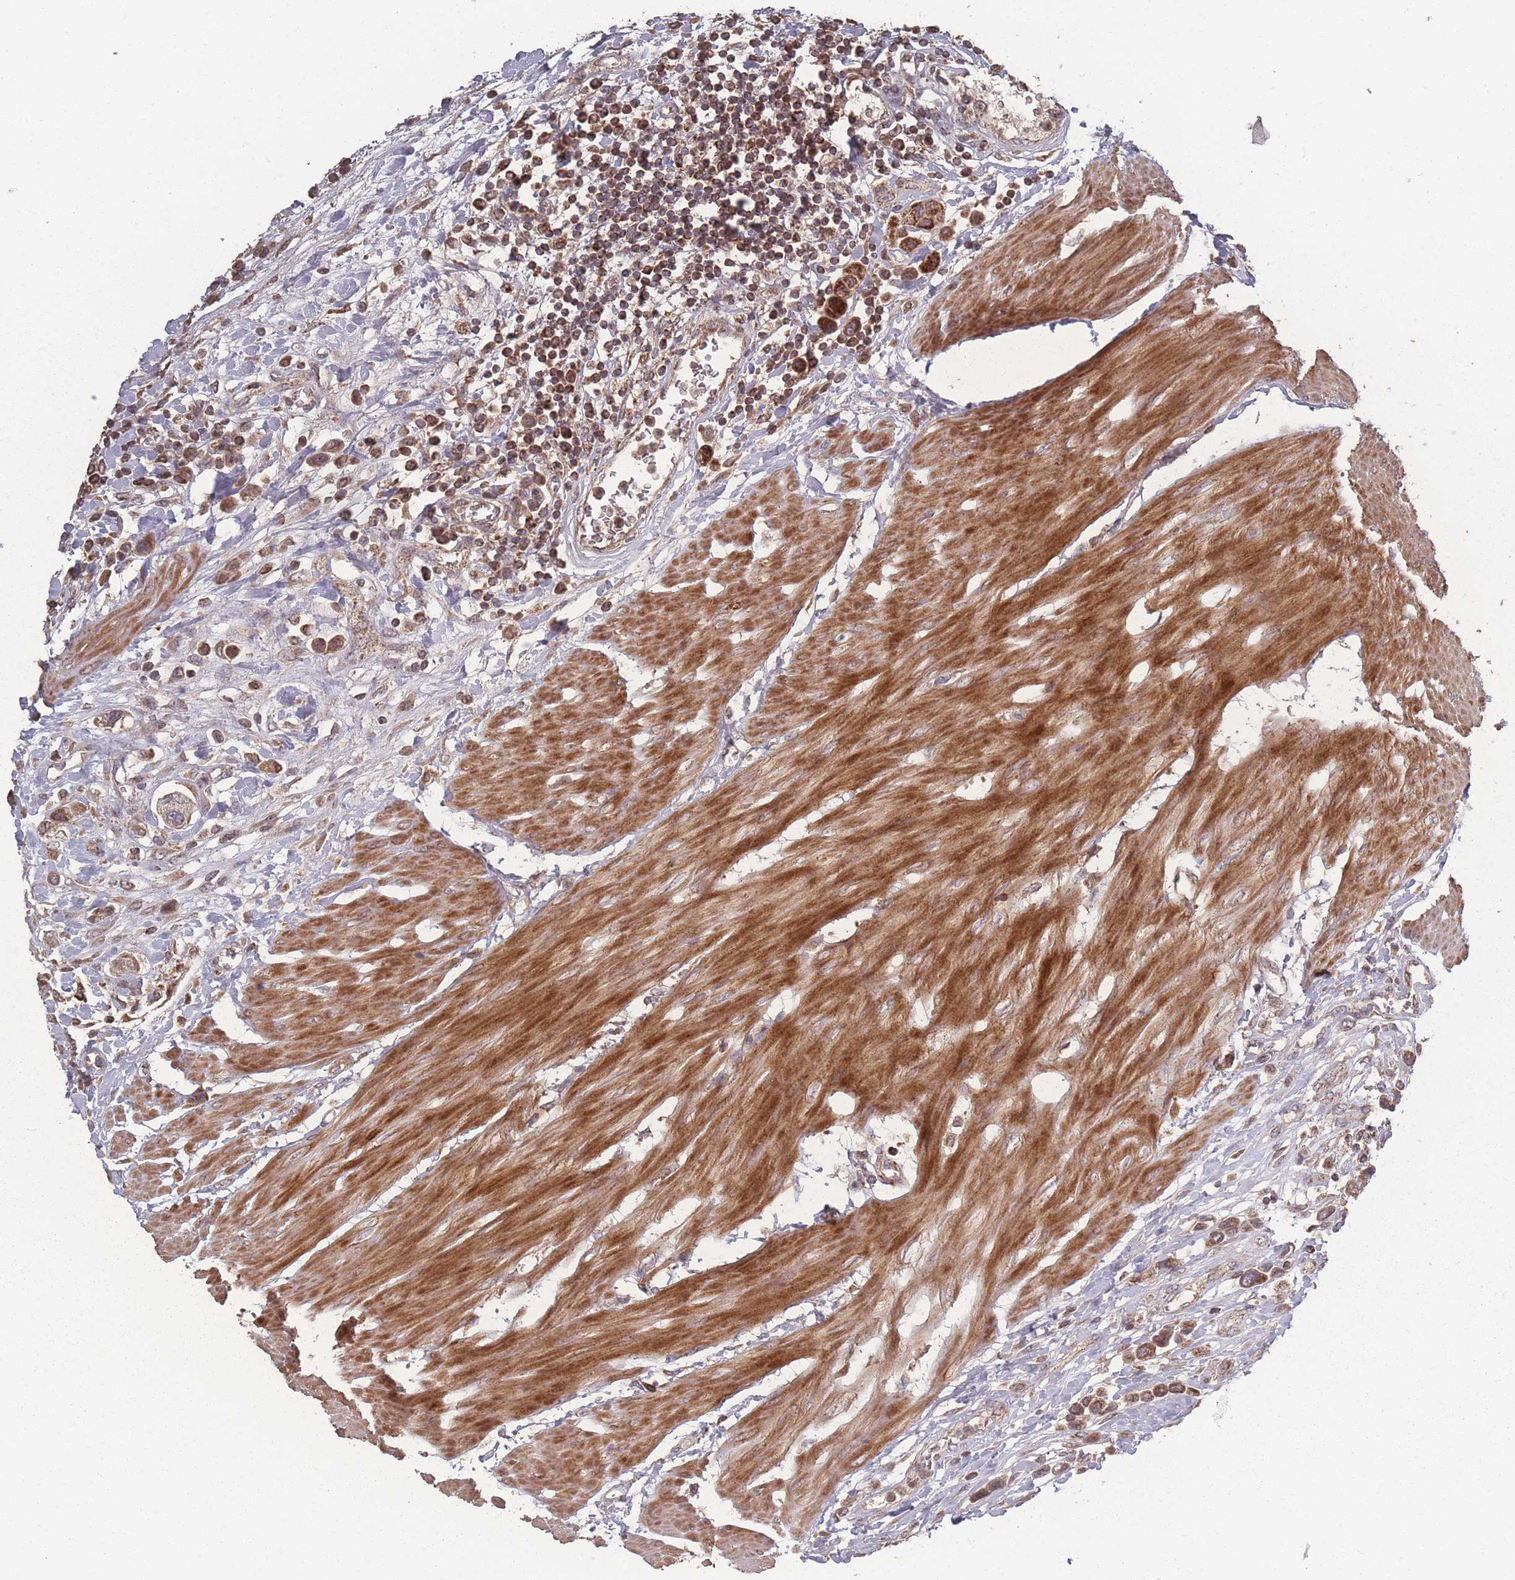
{"staining": {"intensity": "strong", "quantity": ">75%", "location": "cytoplasmic/membranous"}, "tissue": "urothelial cancer", "cell_type": "Tumor cells", "image_type": "cancer", "snomed": [{"axis": "morphology", "description": "Urothelial carcinoma, High grade"}, {"axis": "topography", "description": "Urinary bladder"}], "caption": "Immunohistochemical staining of human high-grade urothelial carcinoma displays high levels of strong cytoplasmic/membranous protein staining in about >75% of tumor cells.", "gene": "LYRM7", "patient": {"sex": "male", "age": 50}}